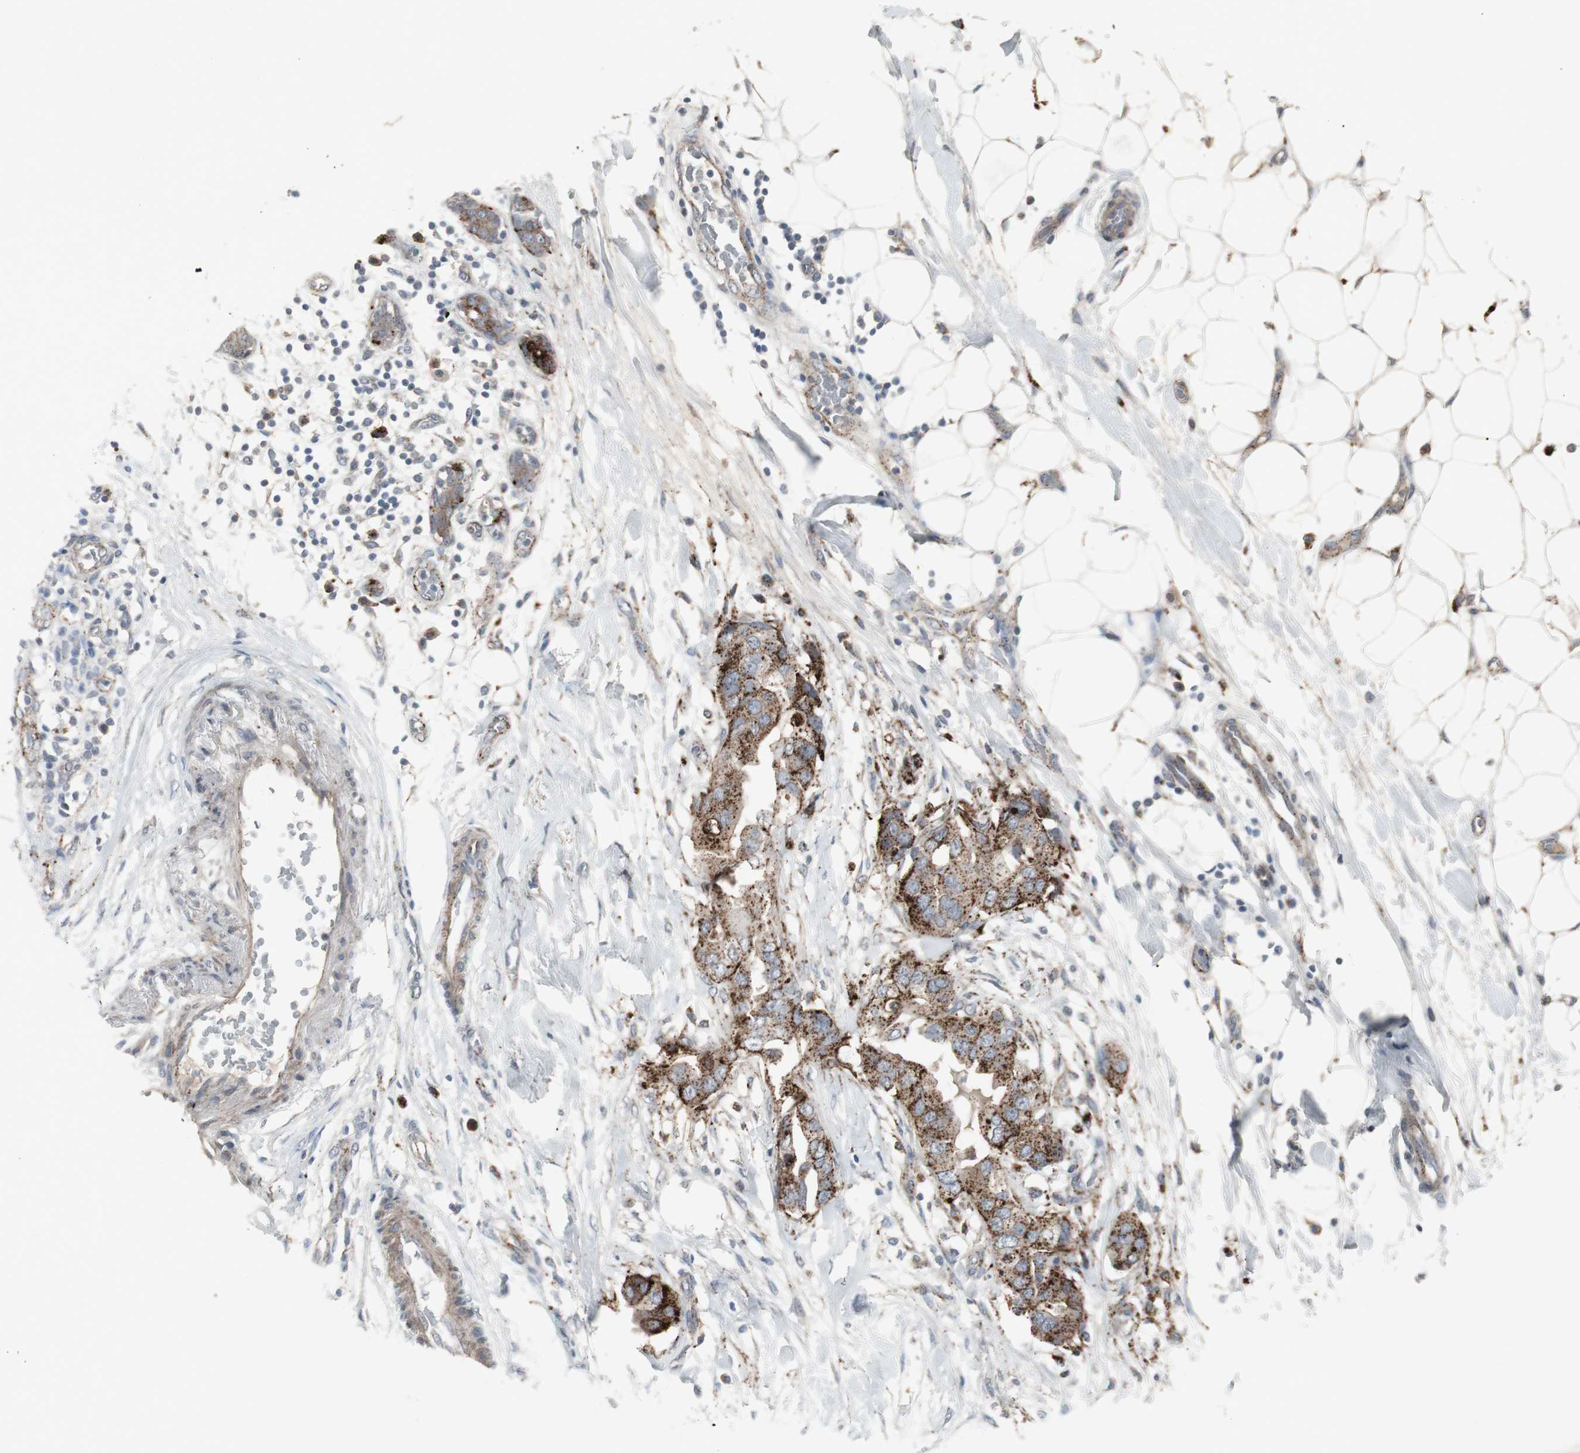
{"staining": {"intensity": "strong", "quantity": ">75%", "location": "cytoplasmic/membranous"}, "tissue": "breast cancer", "cell_type": "Tumor cells", "image_type": "cancer", "snomed": [{"axis": "morphology", "description": "Duct carcinoma"}, {"axis": "topography", "description": "Breast"}], "caption": "Protein expression analysis of breast cancer reveals strong cytoplasmic/membranous staining in approximately >75% of tumor cells. (brown staining indicates protein expression, while blue staining denotes nuclei).", "gene": "GBA1", "patient": {"sex": "female", "age": 40}}